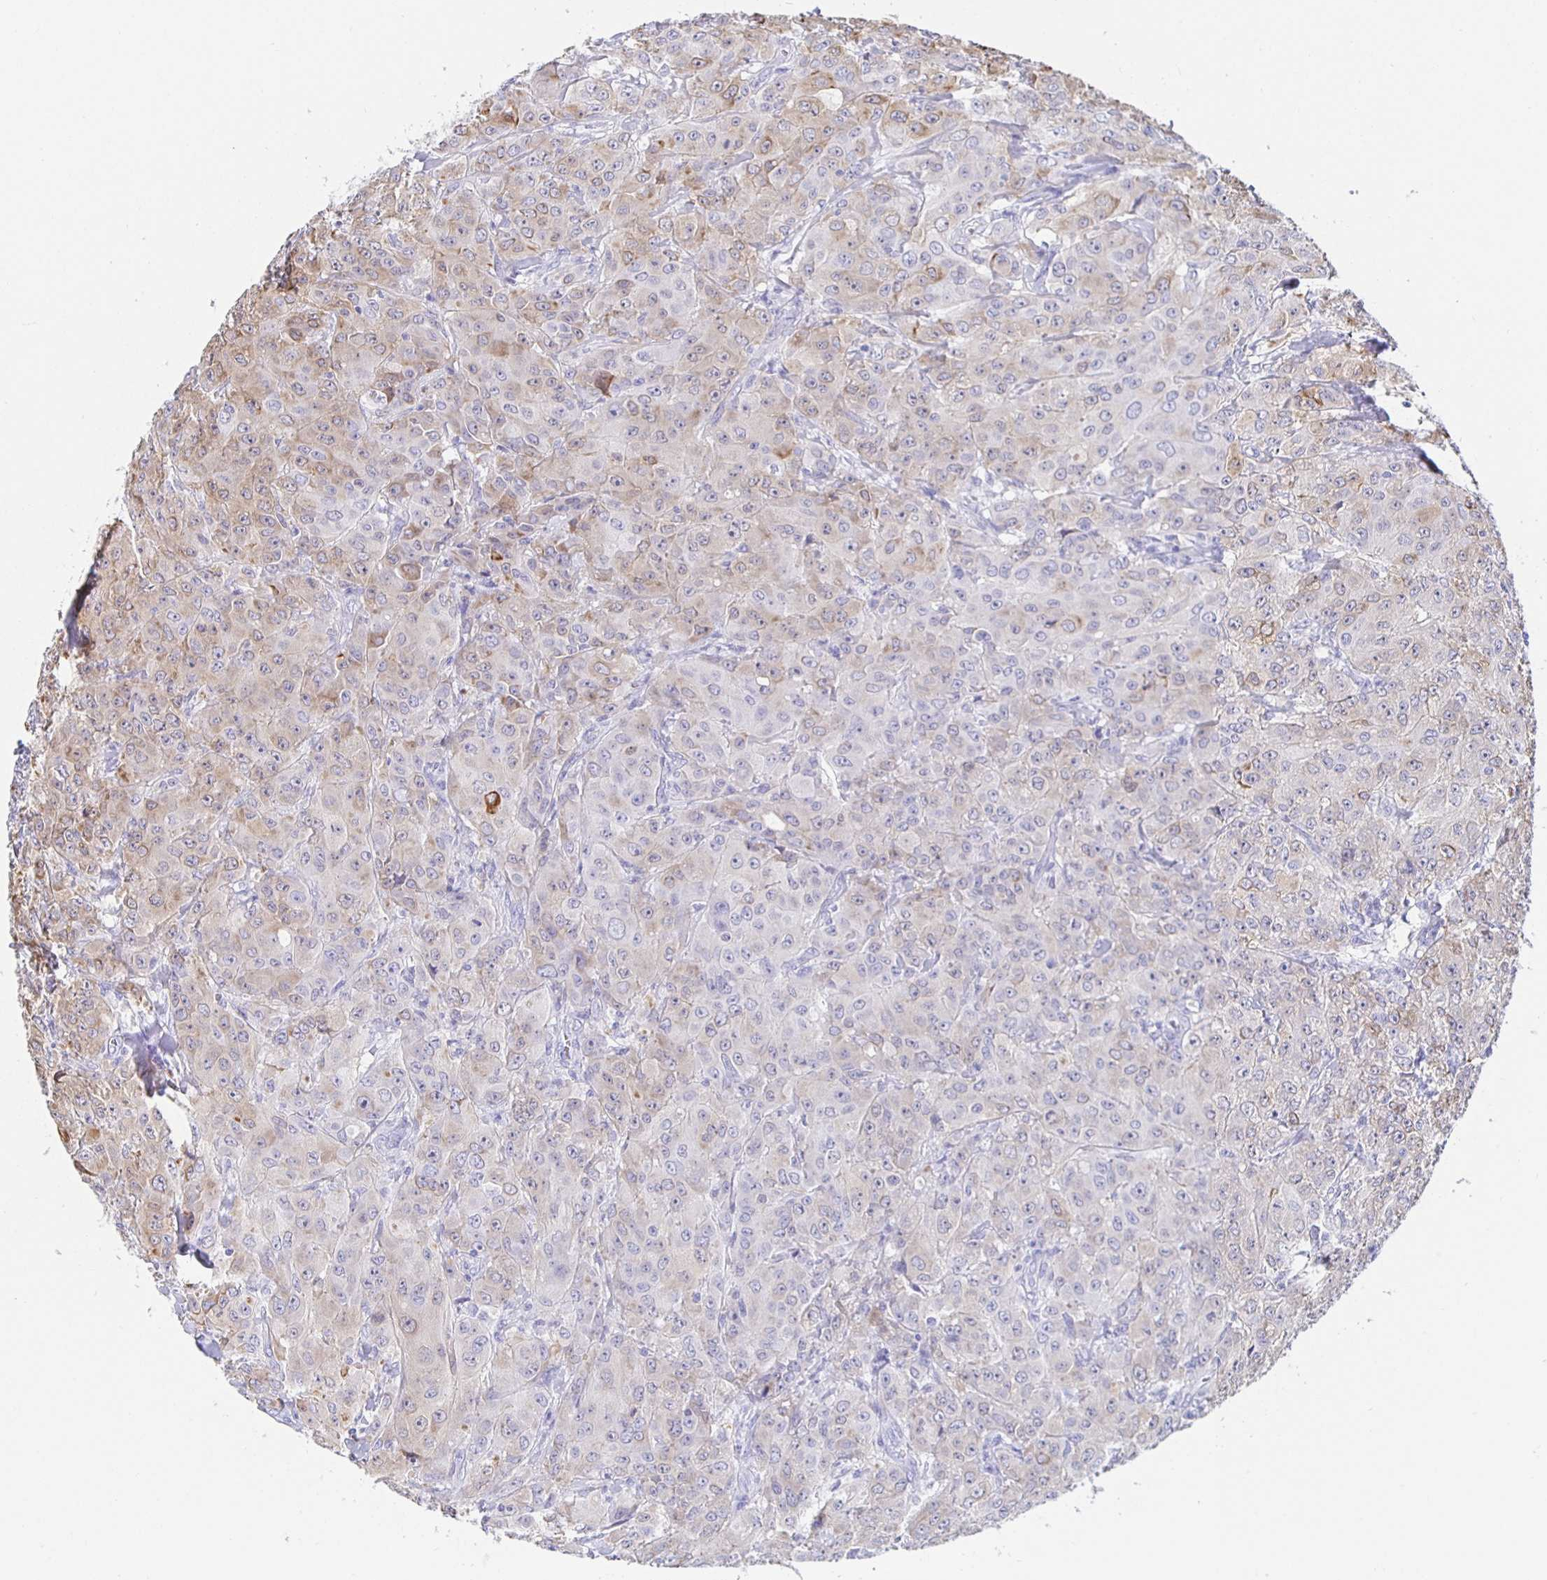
{"staining": {"intensity": "weak", "quantity": "<25%", "location": "cytoplasmic/membranous"}, "tissue": "breast cancer", "cell_type": "Tumor cells", "image_type": "cancer", "snomed": [{"axis": "morphology", "description": "Normal tissue, NOS"}, {"axis": "morphology", "description": "Duct carcinoma"}, {"axis": "topography", "description": "Breast"}], "caption": "This image is of breast cancer (infiltrating ductal carcinoma) stained with IHC to label a protein in brown with the nuclei are counter-stained blue. There is no staining in tumor cells. Brightfield microscopy of immunohistochemistry stained with DAB (brown) and hematoxylin (blue), captured at high magnification.", "gene": "HSPA4L", "patient": {"sex": "female", "age": 43}}